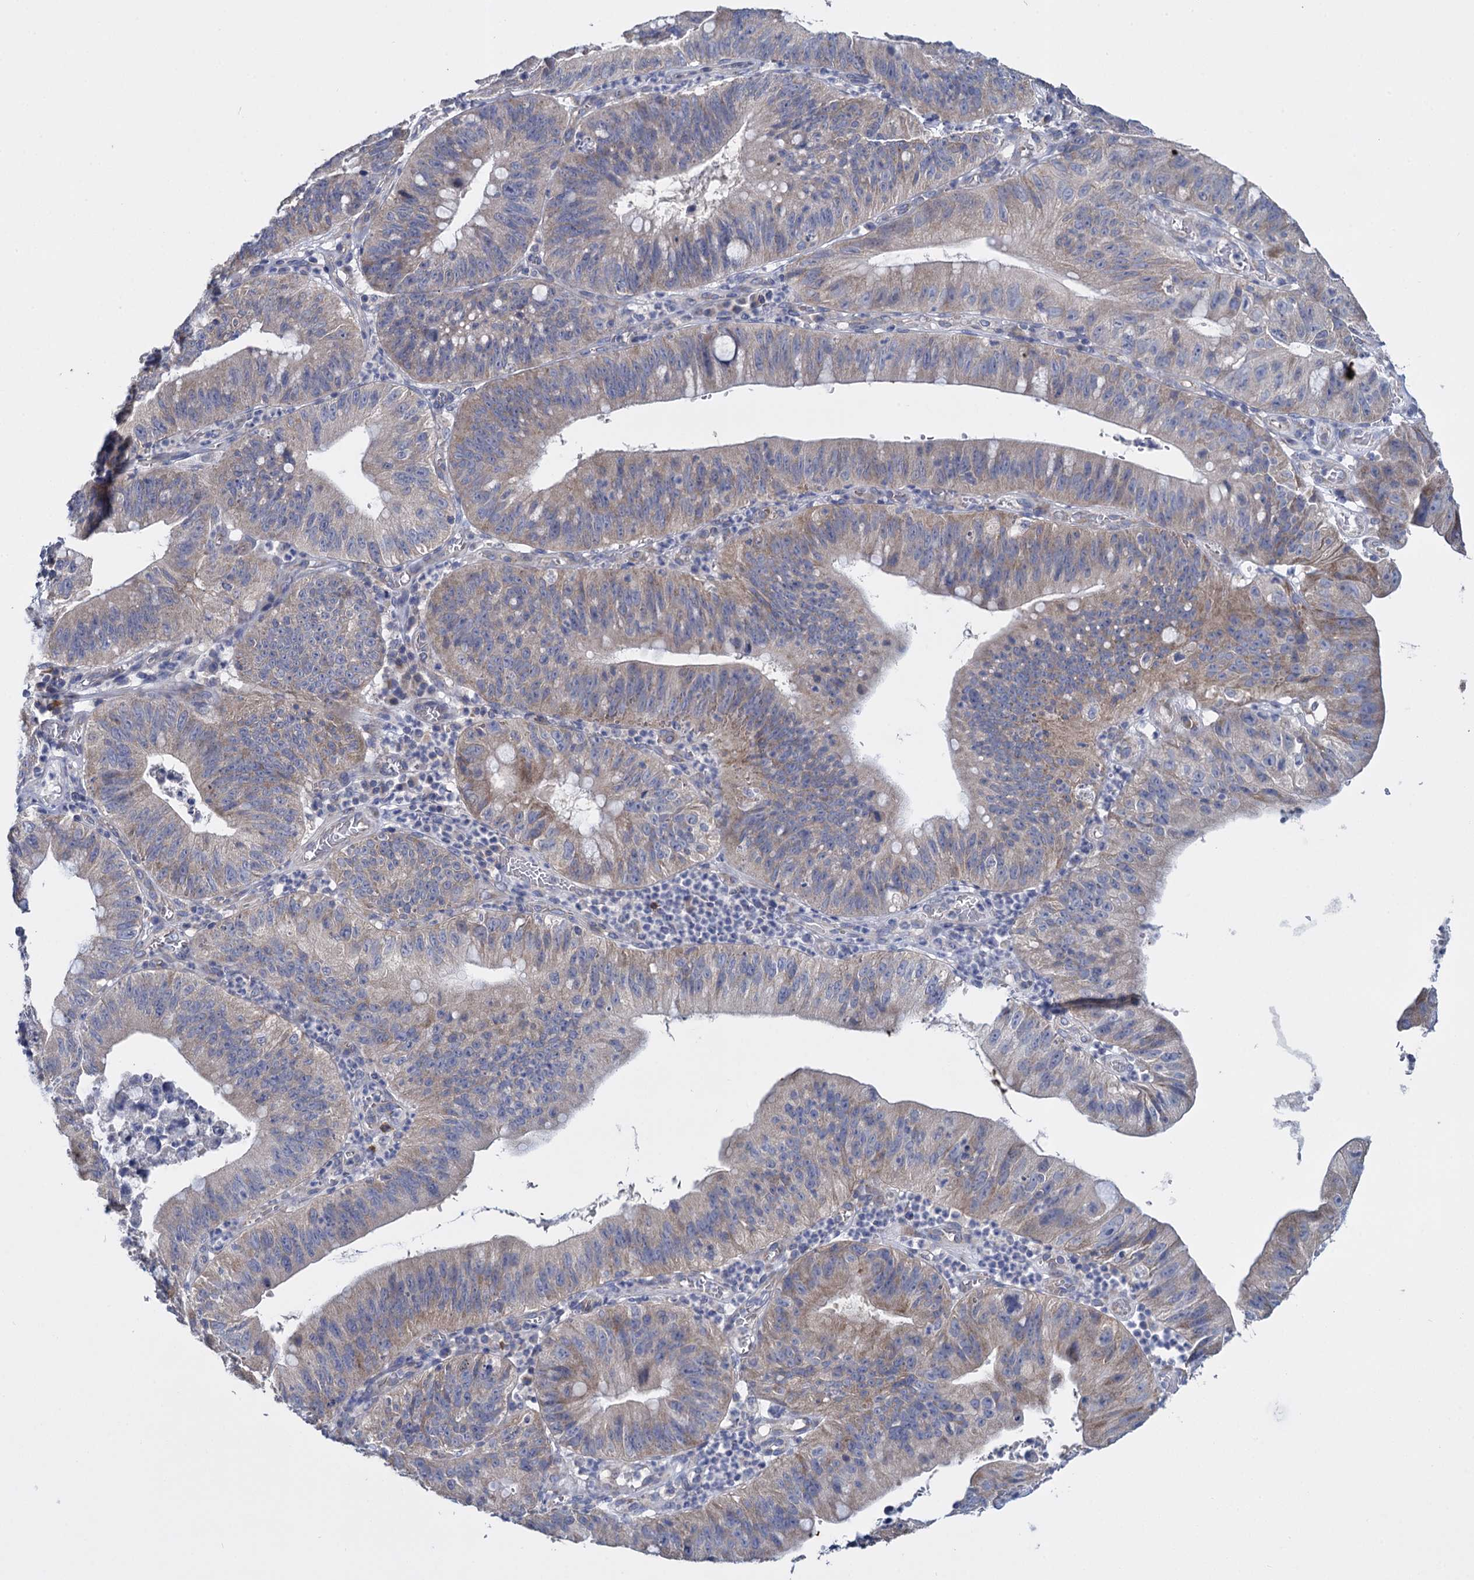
{"staining": {"intensity": "weak", "quantity": "25%-75%", "location": "cytoplasmic/membranous"}, "tissue": "stomach cancer", "cell_type": "Tumor cells", "image_type": "cancer", "snomed": [{"axis": "morphology", "description": "Adenocarcinoma, NOS"}, {"axis": "topography", "description": "Stomach"}], "caption": "This image demonstrates immunohistochemistry (IHC) staining of stomach adenocarcinoma, with low weak cytoplasmic/membranous positivity in approximately 25%-75% of tumor cells.", "gene": "GSTM2", "patient": {"sex": "male", "age": 59}}